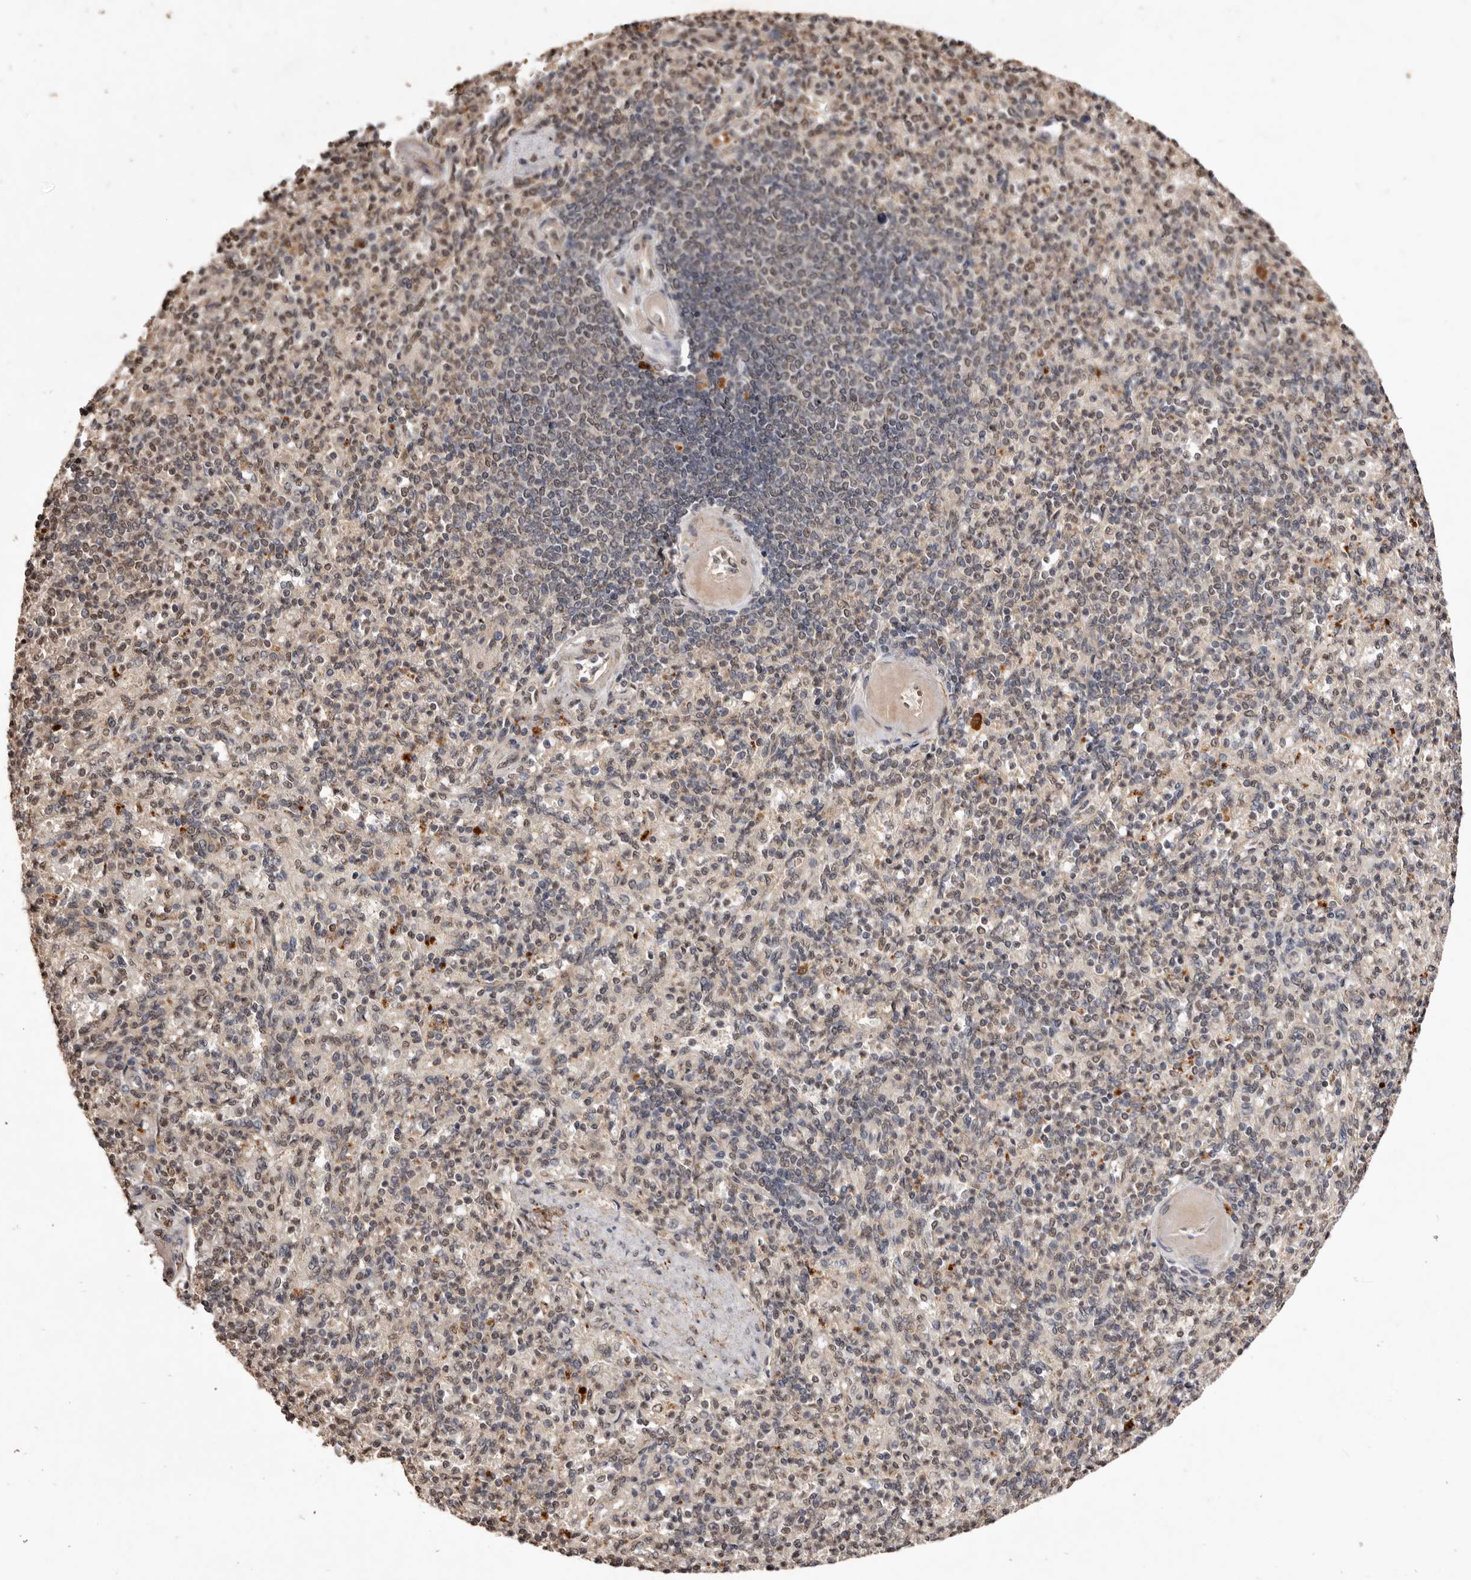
{"staining": {"intensity": "moderate", "quantity": ">75%", "location": "cytoplasmic/membranous,nuclear"}, "tissue": "spleen", "cell_type": "Cells in red pulp", "image_type": "normal", "snomed": [{"axis": "morphology", "description": "Normal tissue, NOS"}, {"axis": "topography", "description": "Spleen"}], "caption": "IHC photomicrograph of benign spleen stained for a protein (brown), which displays medium levels of moderate cytoplasmic/membranous,nuclear expression in approximately >75% of cells in red pulp.", "gene": "NOTCH1", "patient": {"sex": "female", "age": 74}}